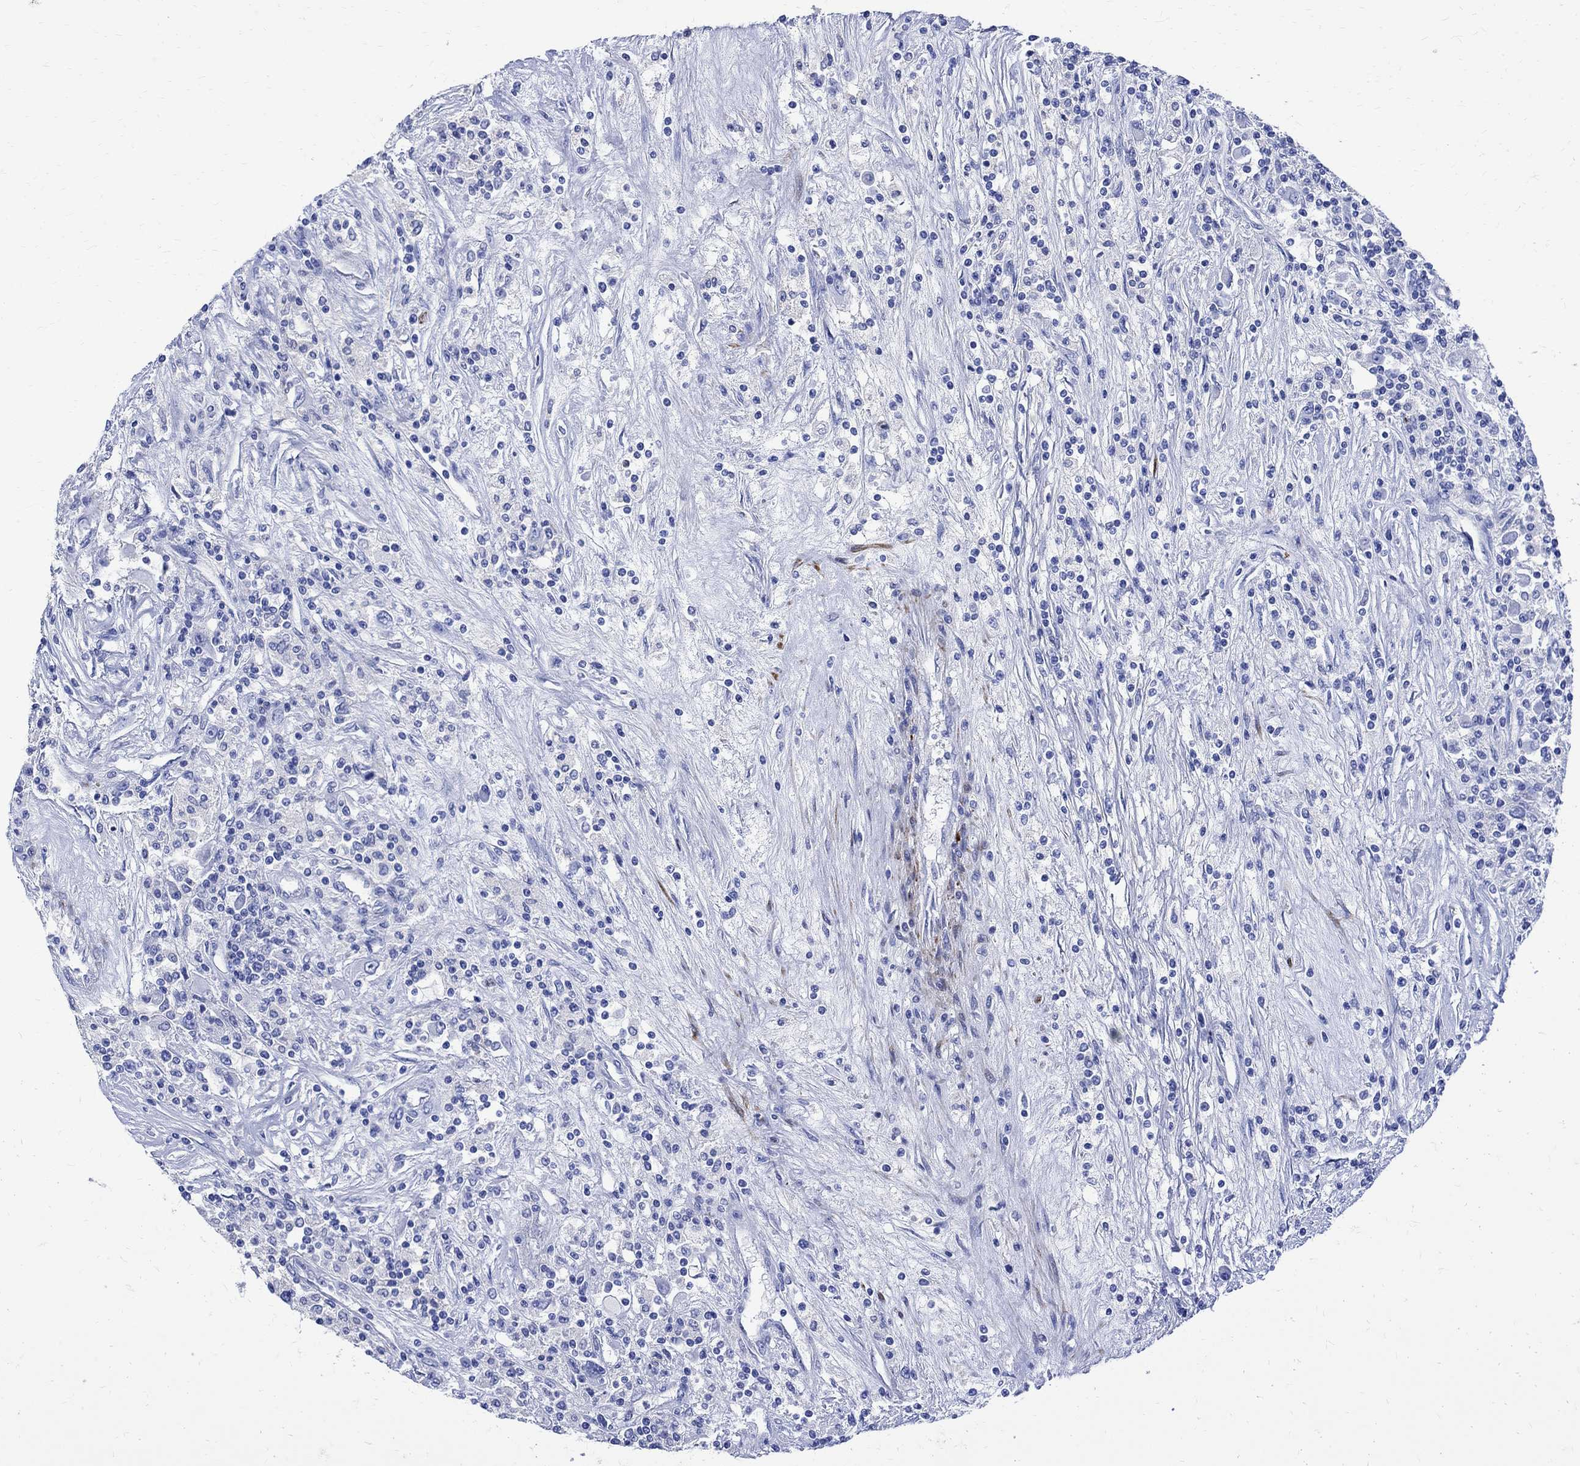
{"staining": {"intensity": "negative", "quantity": "none", "location": "none"}, "tissue": "renal cancer", "cell_type": "Tumor cells", "image_type": "cancer", "snomed": [{"axis": "morphology", "description": "Adenocarcinoma, NOS"}, {"axis": "topography", "description": "Kidney"}], "caption": "Protein analysis of renal adenocarcinoma shows no significant staining in tumor cells.", "gene": "PARVB", "patient": {"sex": "female", "age": 67}}